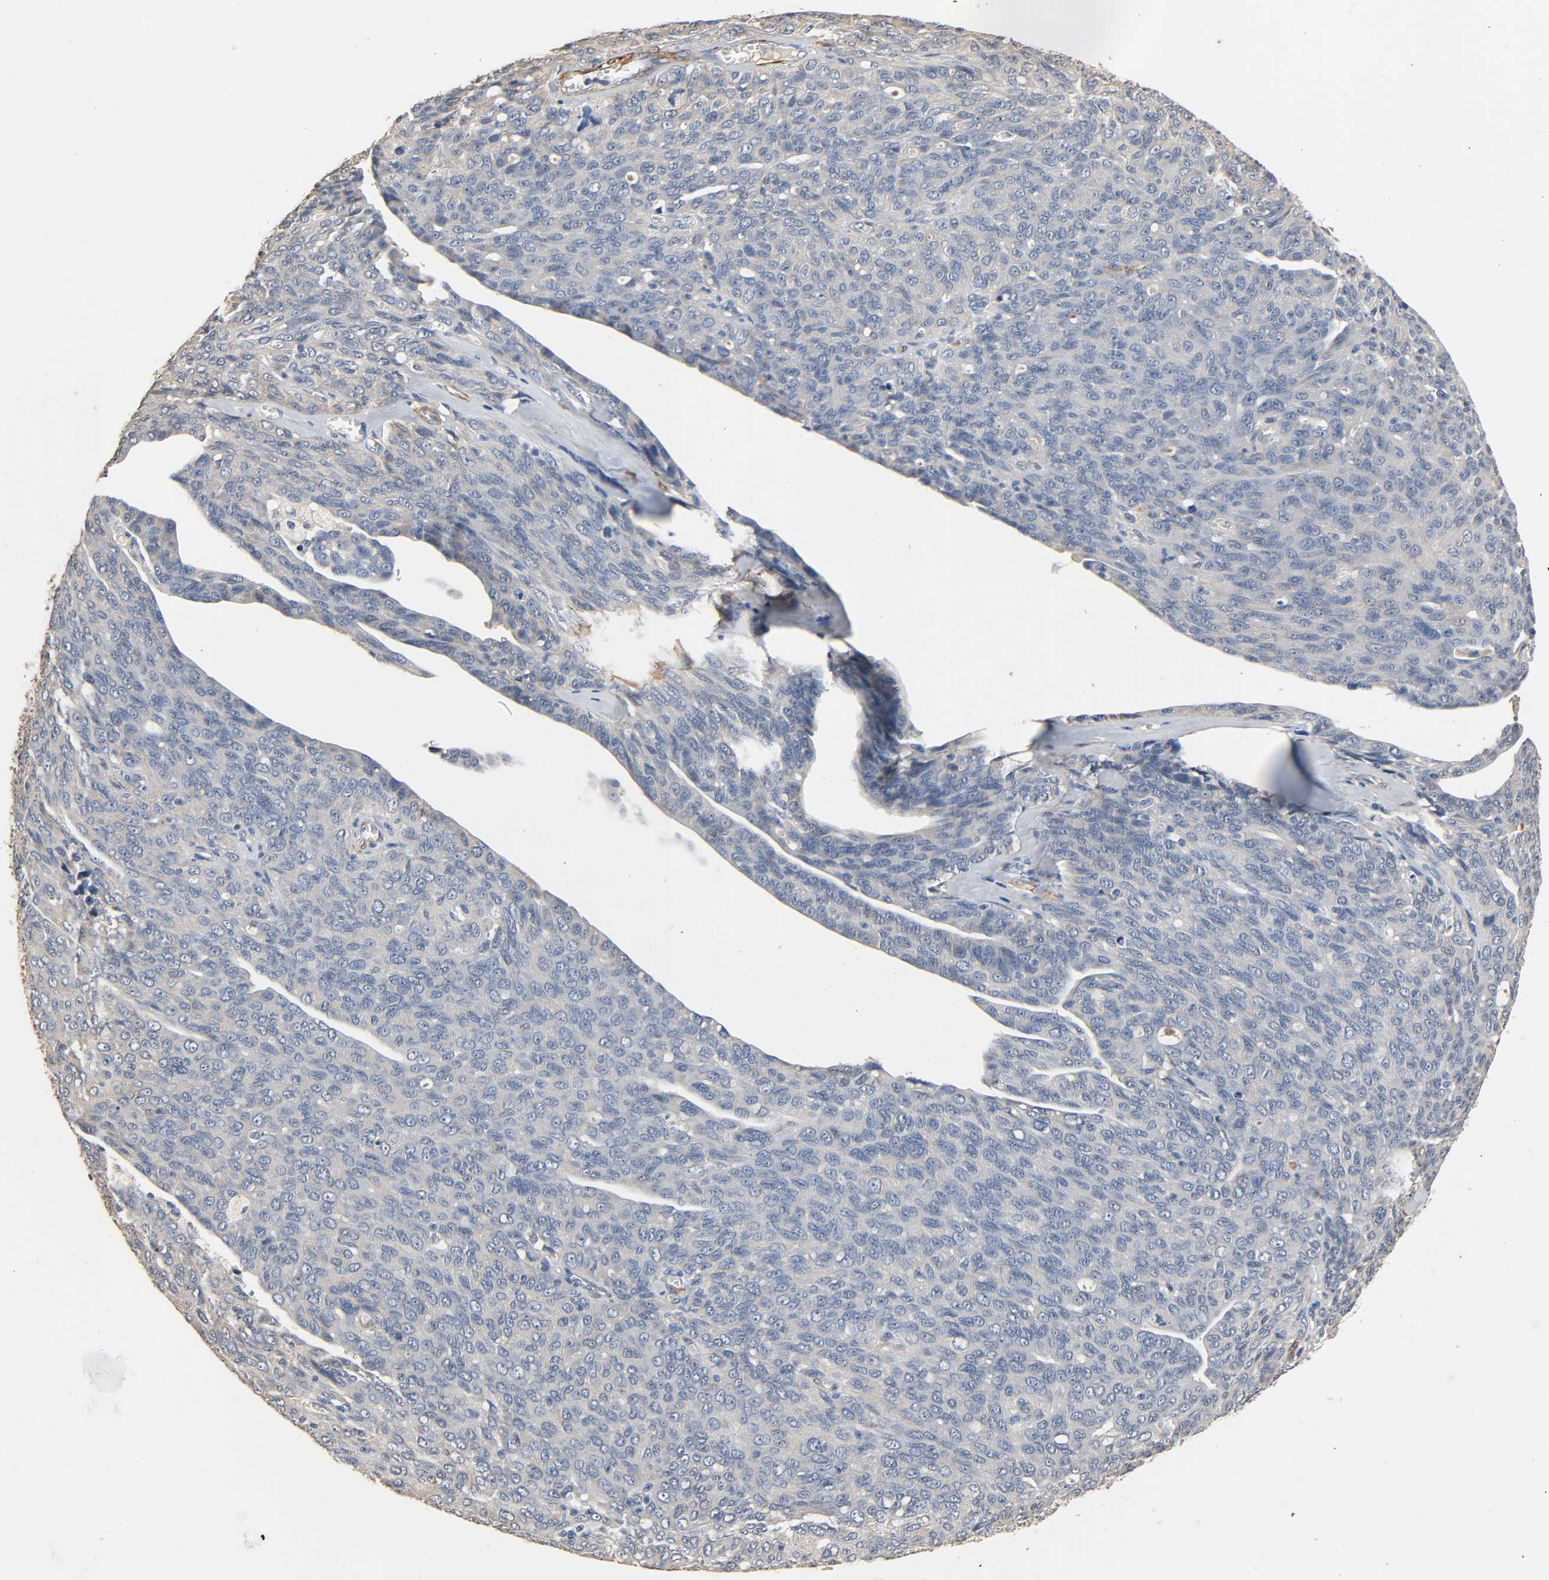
{"staining": {"intensity": "negative", "quantity": "none", "location": "none"}, "tissue": "ovarian cancer", "cell_type": "Tumor cells", "image_type": "cancer", "snomed": [{"axis": "morphology", "description": "Carcinoma, endometroid"}, {"axis": "topography", "description": "Ovary"}], "caption": "Ovarian cancer was stained to show a protein in brown. There is no significant staining in tumor cells.", "gene": "GSTA3", "patient": {"sex": "female", "age": 60}}